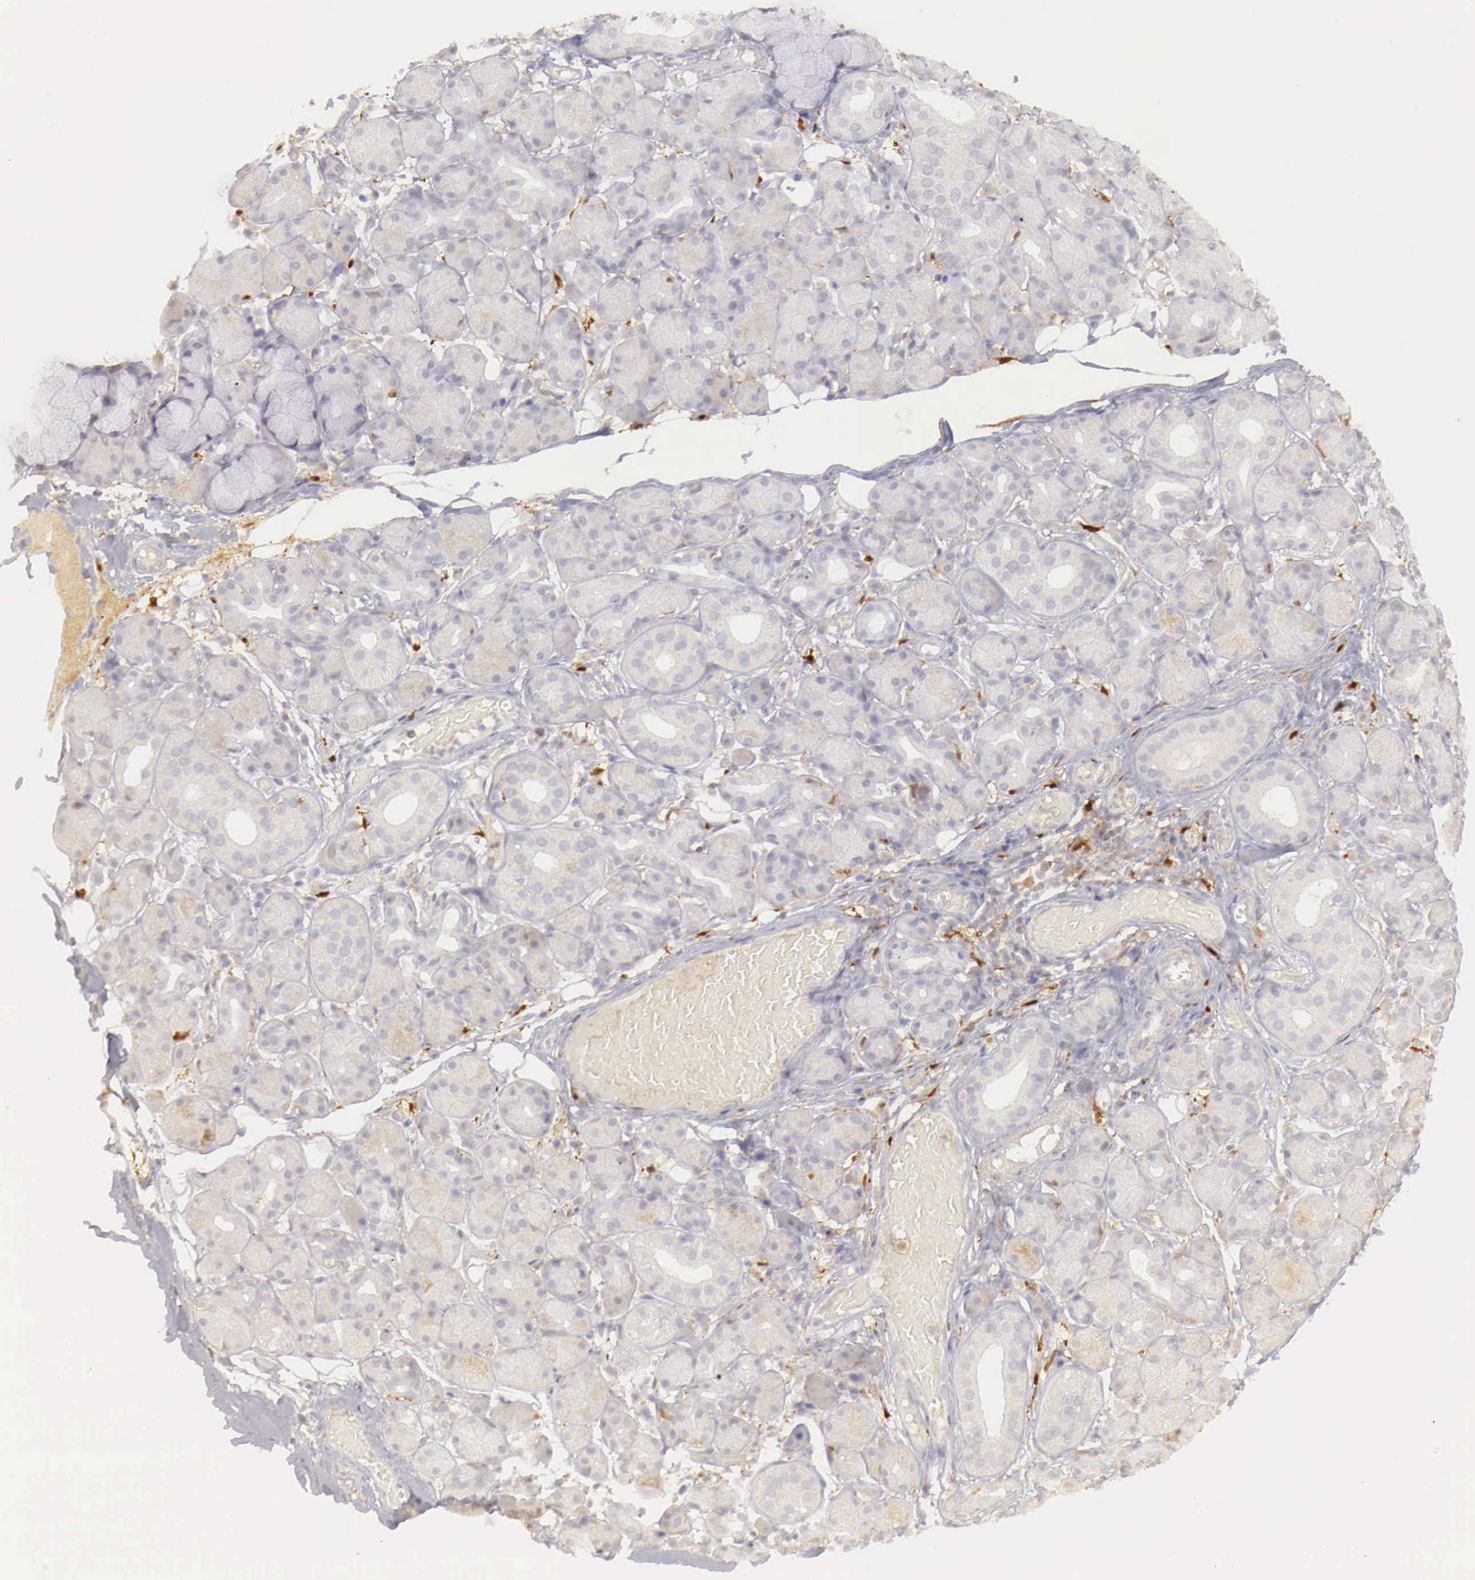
{"staining": {"intensity": "weak", "quantity": "<25%", "location": "cytoplasmic/membranous"}, "tissue": "salivary gland", "cell_type": "Glandular cells", "image_type": "normal", "snomed": [{"axis": "morphology", "description": "Normal tissue, NOS"}, {"axis": "topography", "description": "Salivary gland"}, {"axis": "topography", "description": "Peripheral nerve tissue"}], "caption": "Immunohistochemistry of unremarkable salivary gland exhibits no positivity in glandular cells.", "gene": "RENBP", "patient": {"sex": "male", "age": 62}}